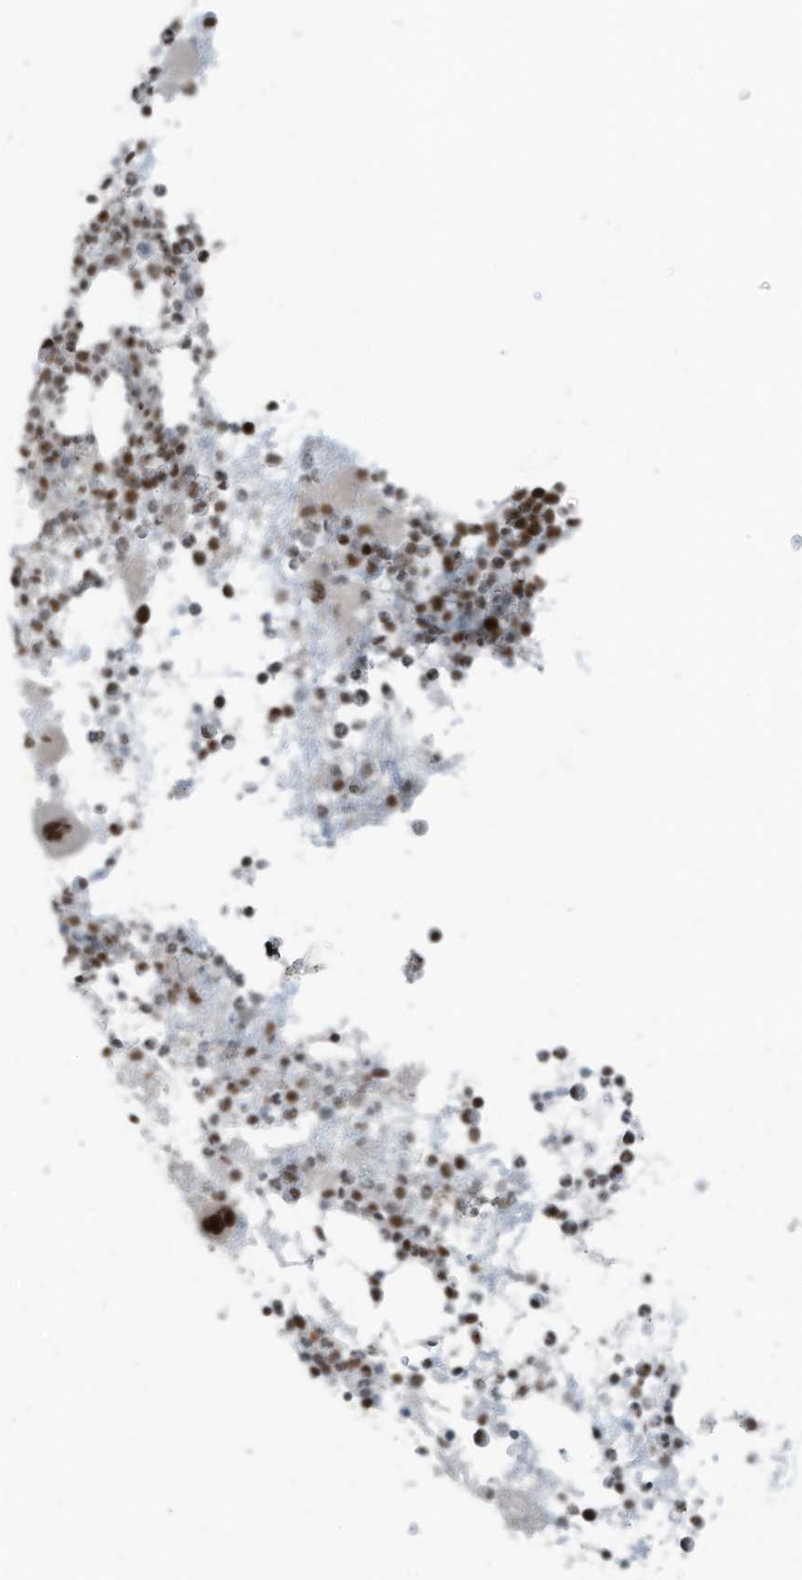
{"staining": {"intensity": "moderate", "quantity": ">75%", "location": "nuclear"}, "tissue": "bone marrow", "cell_type": "Hematopoietic cells", "image_type": "normal", "snomed": [{"axis": "morphology", "description": "Normal tissue, NOS"}, {"axis": "topography", "description": "Bone marrow"}], "caption": "A brown stain shows moderate nuclear expression of a protein in hematopoietic cells of normal human bone marrow.", "gene": "PCNP", "patient": {"sex": "female", "age": 57}}